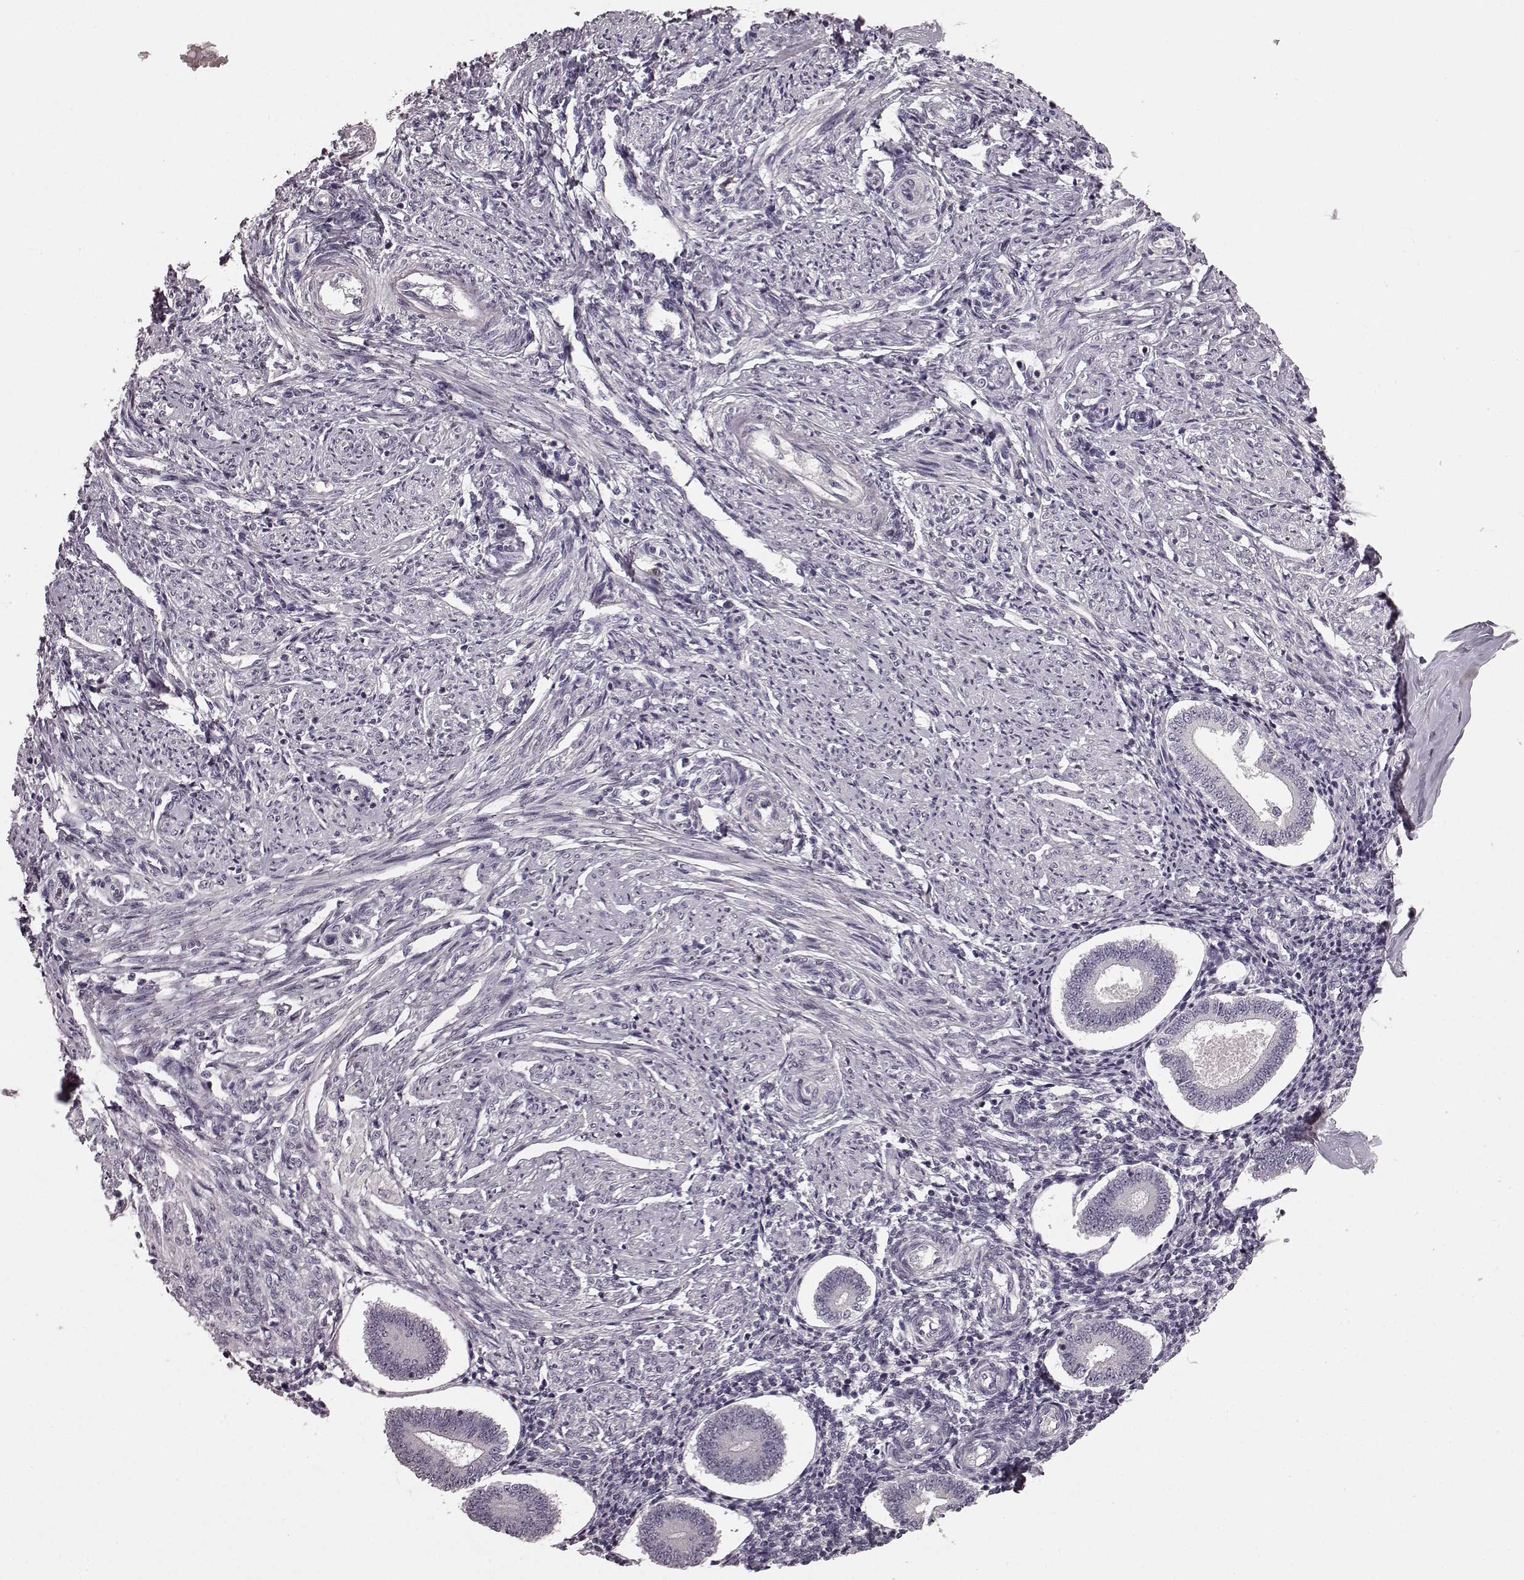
{"staining": {"intensity": "negative", "quantity": "none", "location": "none"}, "tissue": "endometrium", "cell_type": "Cells in endometrial stroma", "image_type": "normal", "snomed": [{"axis": "morphology", "description": "Normal tissue, NOS"}, {"axis": "topography", "description": "Endometrium"}], "caption": "Benign endometrium was stained to show a protein in brown. There is no significant positivity in cells in endometrial stroma. (DAB immunohistochemistry with hematoxylin counter stain).", "gene": "CD28", "patient": {"sex": "female", "age": 40}}